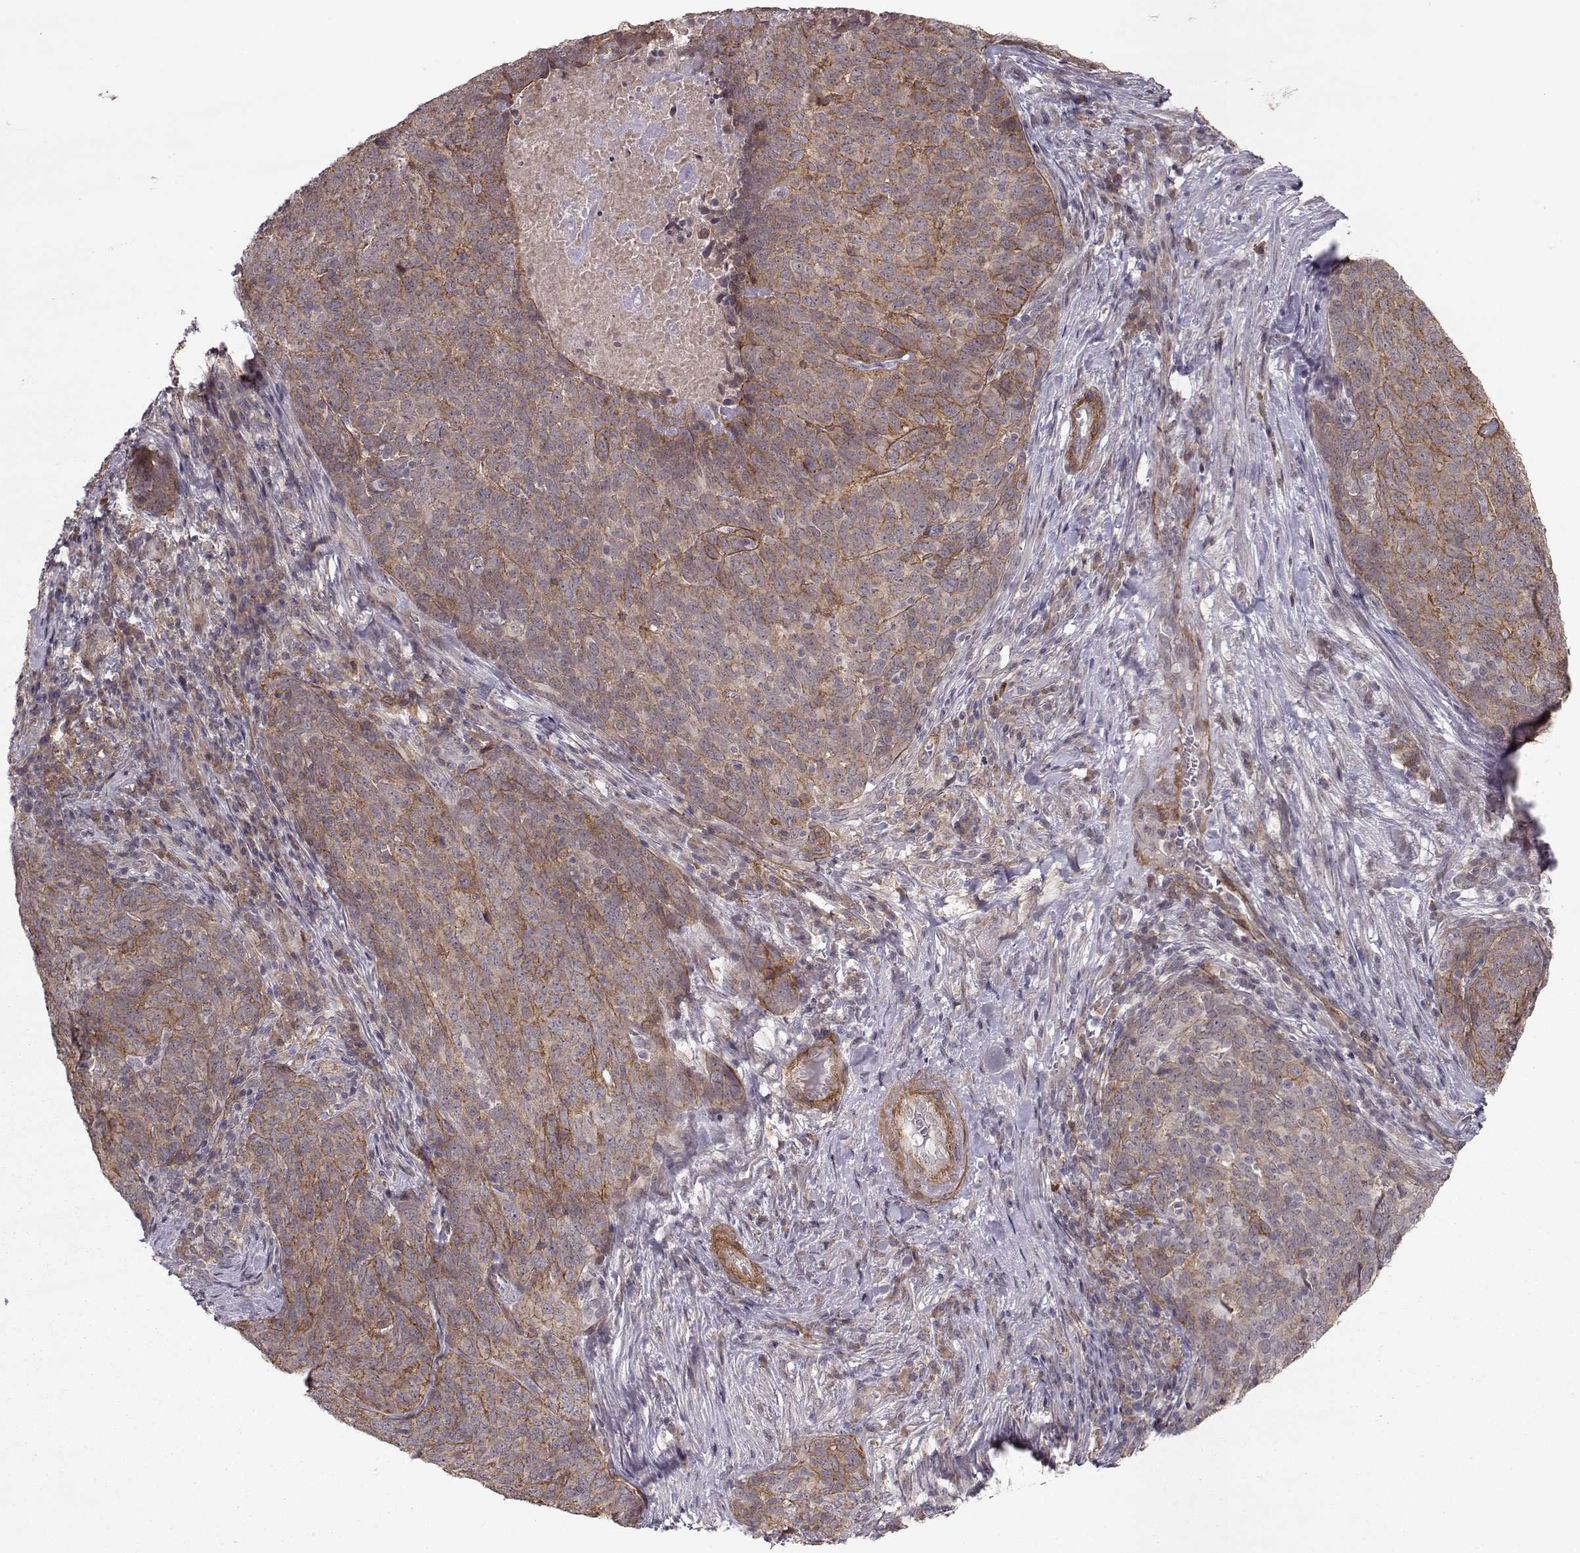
{"staining": {"intensity": "moderate", "quantity": "<25%", "location": "cytoplasmic/membranous"}, "tissue": "skin cancer", "cell_type": "Tumor cells", "image_type": "cancer", "snomed": [{"axis": "morphology", "description": "Squamous cell carcinoma, NOS"}, {"axis": "topography", "description": "Skin"}, {"axis": "topography", "description": "Anal"}], "caption": "Moderate cytoplasmic/membranous positivity for a protein is seen in about <25% of tumor cells of skin cancer (squamous cell carcinoma) using immunohistochemistry (IHC).", "gene": "PLEKHG3", "patient": {"sex": "female", "age": 51}}